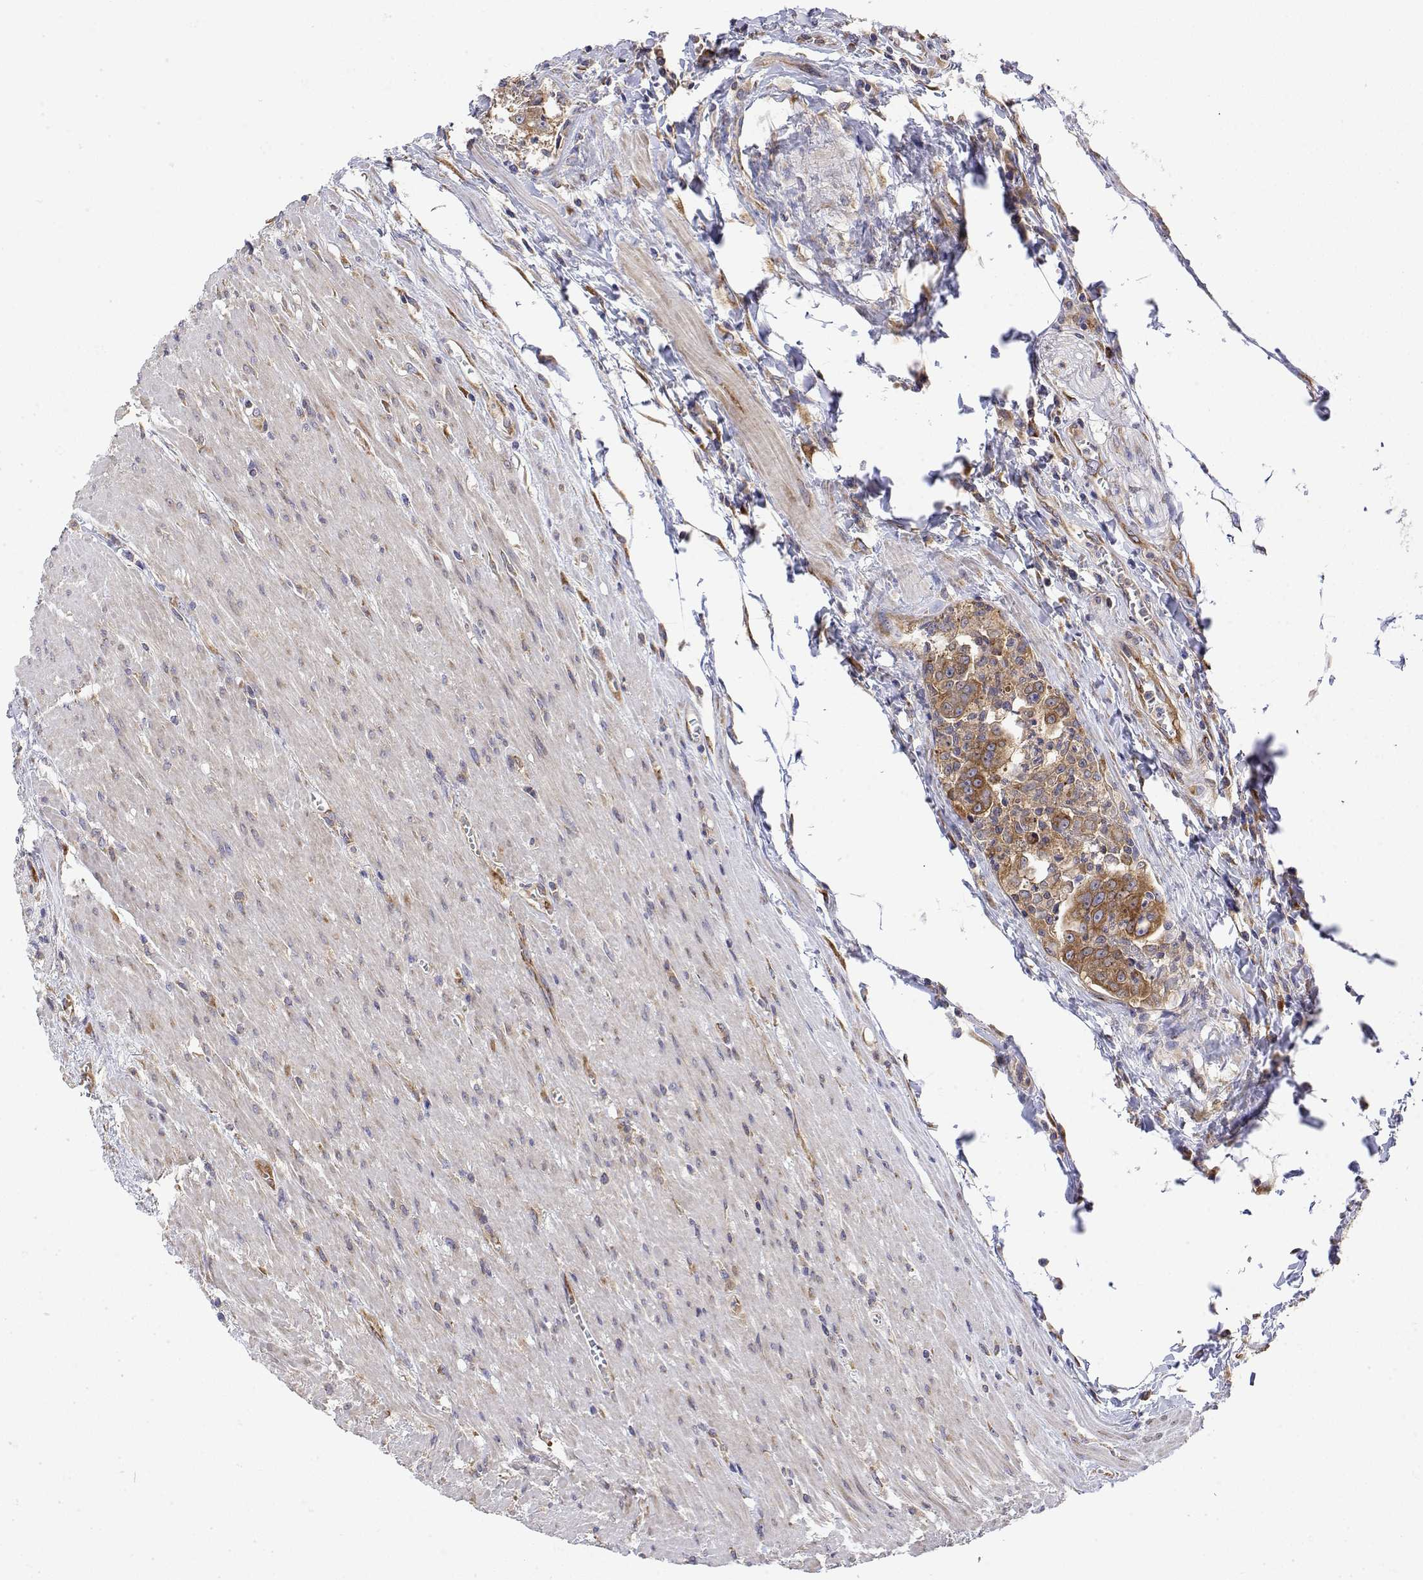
{"staining": {"intensity": "moderate", "quantity": ">75%", "location": "cytoplasmic/membranous"}, "tissue": "colorectal cancer", "cell_type": "Tumor cells", "image_type": "cancer", "snomed": [{"axis": "morphology", "description": "Adenocarcinoma, NOS"}, {"axis": "topography", "description": "Rectum"}], "caption": "Immunohistochemistry photomicrograph of human colorectal cancer stained for a protein (brown), which reveals medium levels of moderate cytoplasmic/membranous staining in approximately >75% of tumor cells.", "gene": "EEF1G", "patient": {"sex": "female", "age": 62}}